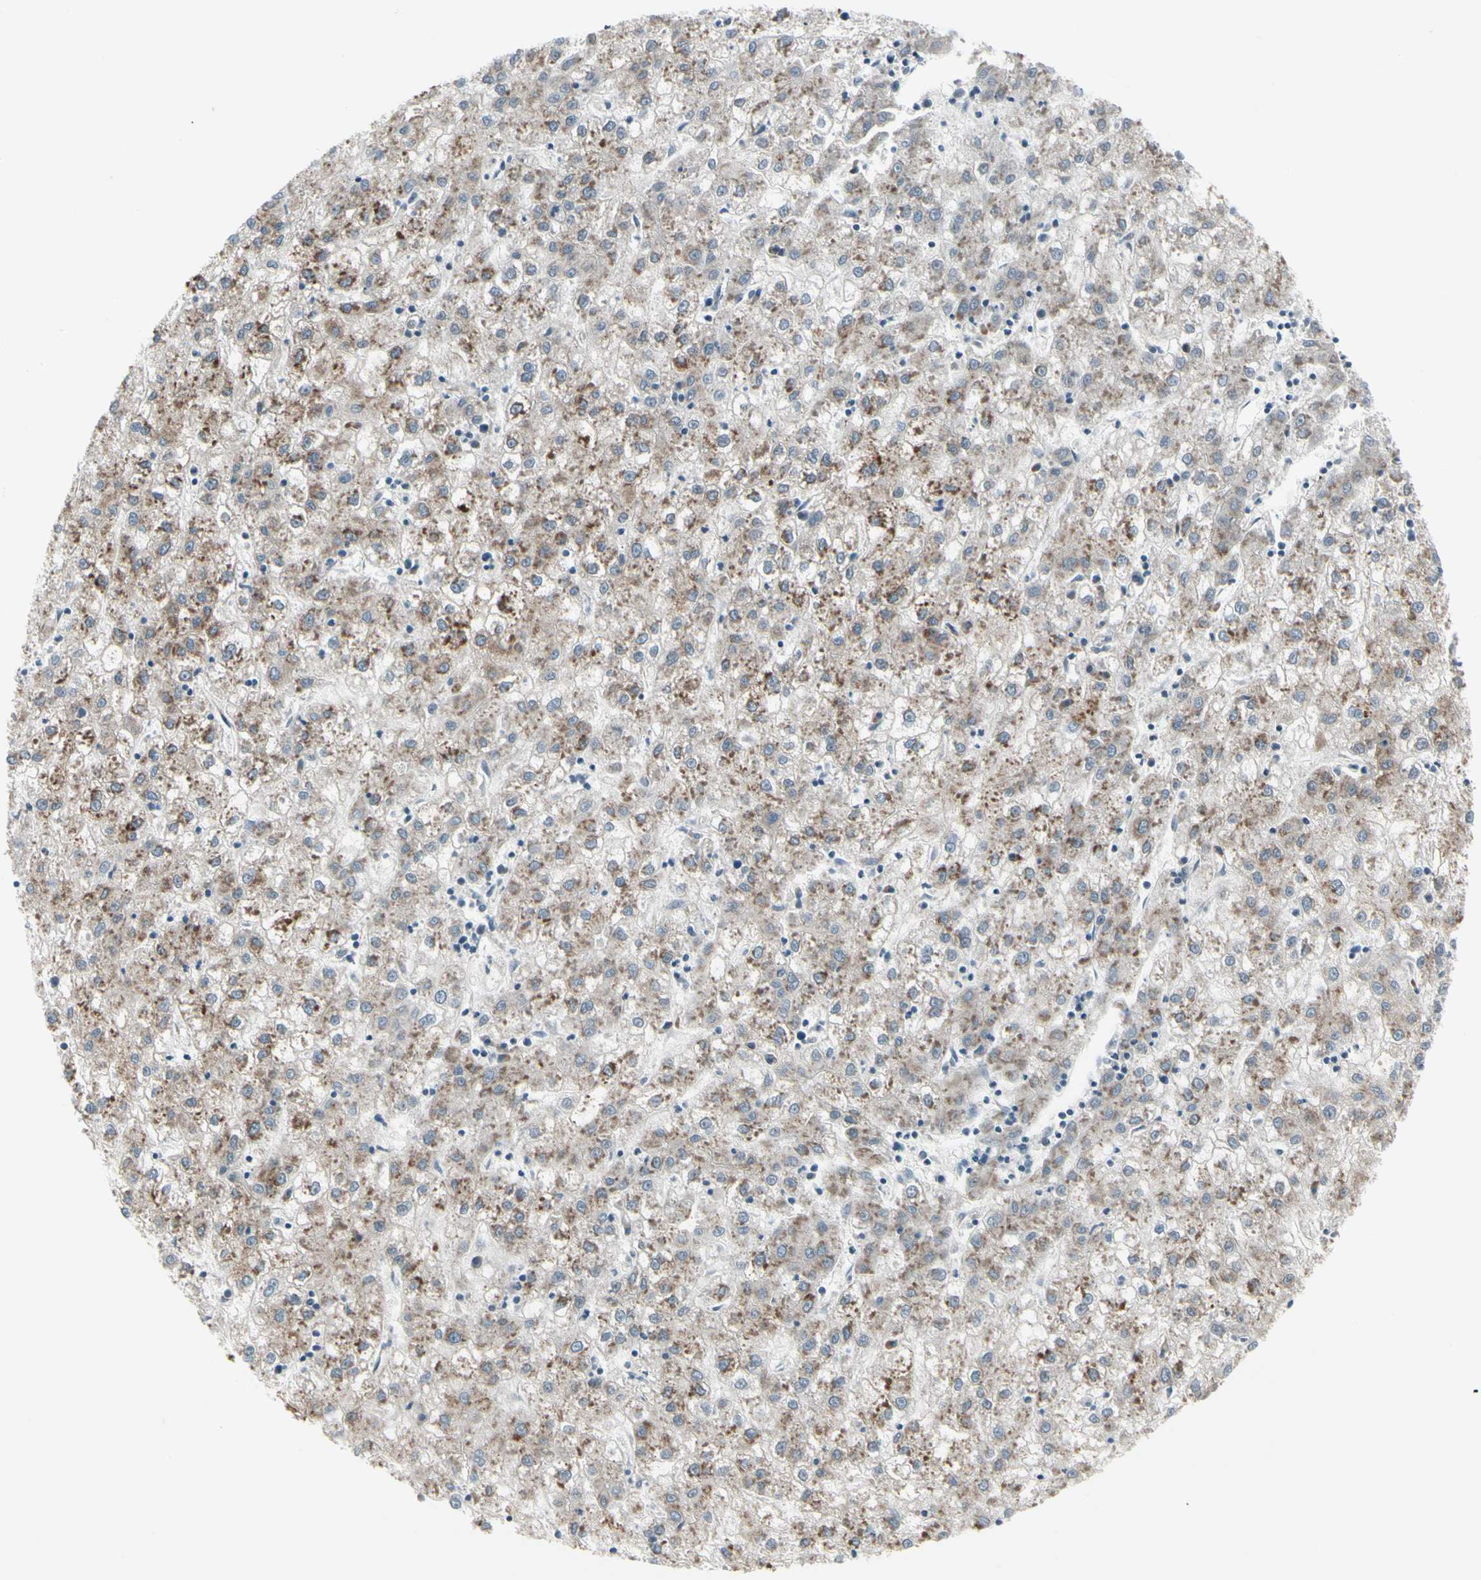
{"staining": {"intensity": "moderate", "quantity": ">75%", "location": "cytoplasmic/membranous"}, "tissue": "liver cancer", "cell_type": "Tumor cells", "image_type": "cancer", "snomed": [{"axis": "morphology", "description": "Carcinoma, Hepatocellular, NOS"}, {"axis": "topography", "description": "Liver"}], "caption": "DAB immunohistochemical staining of liver hepatocellular carcinoma exhibits moderate cytoplasmic/membranous protein expression in about >75% of tumor cells. (IHC, brightfield microscopy, high magnification).", "gene": "FNDC3A", "patient": {"sex": "male", "age": 72}}